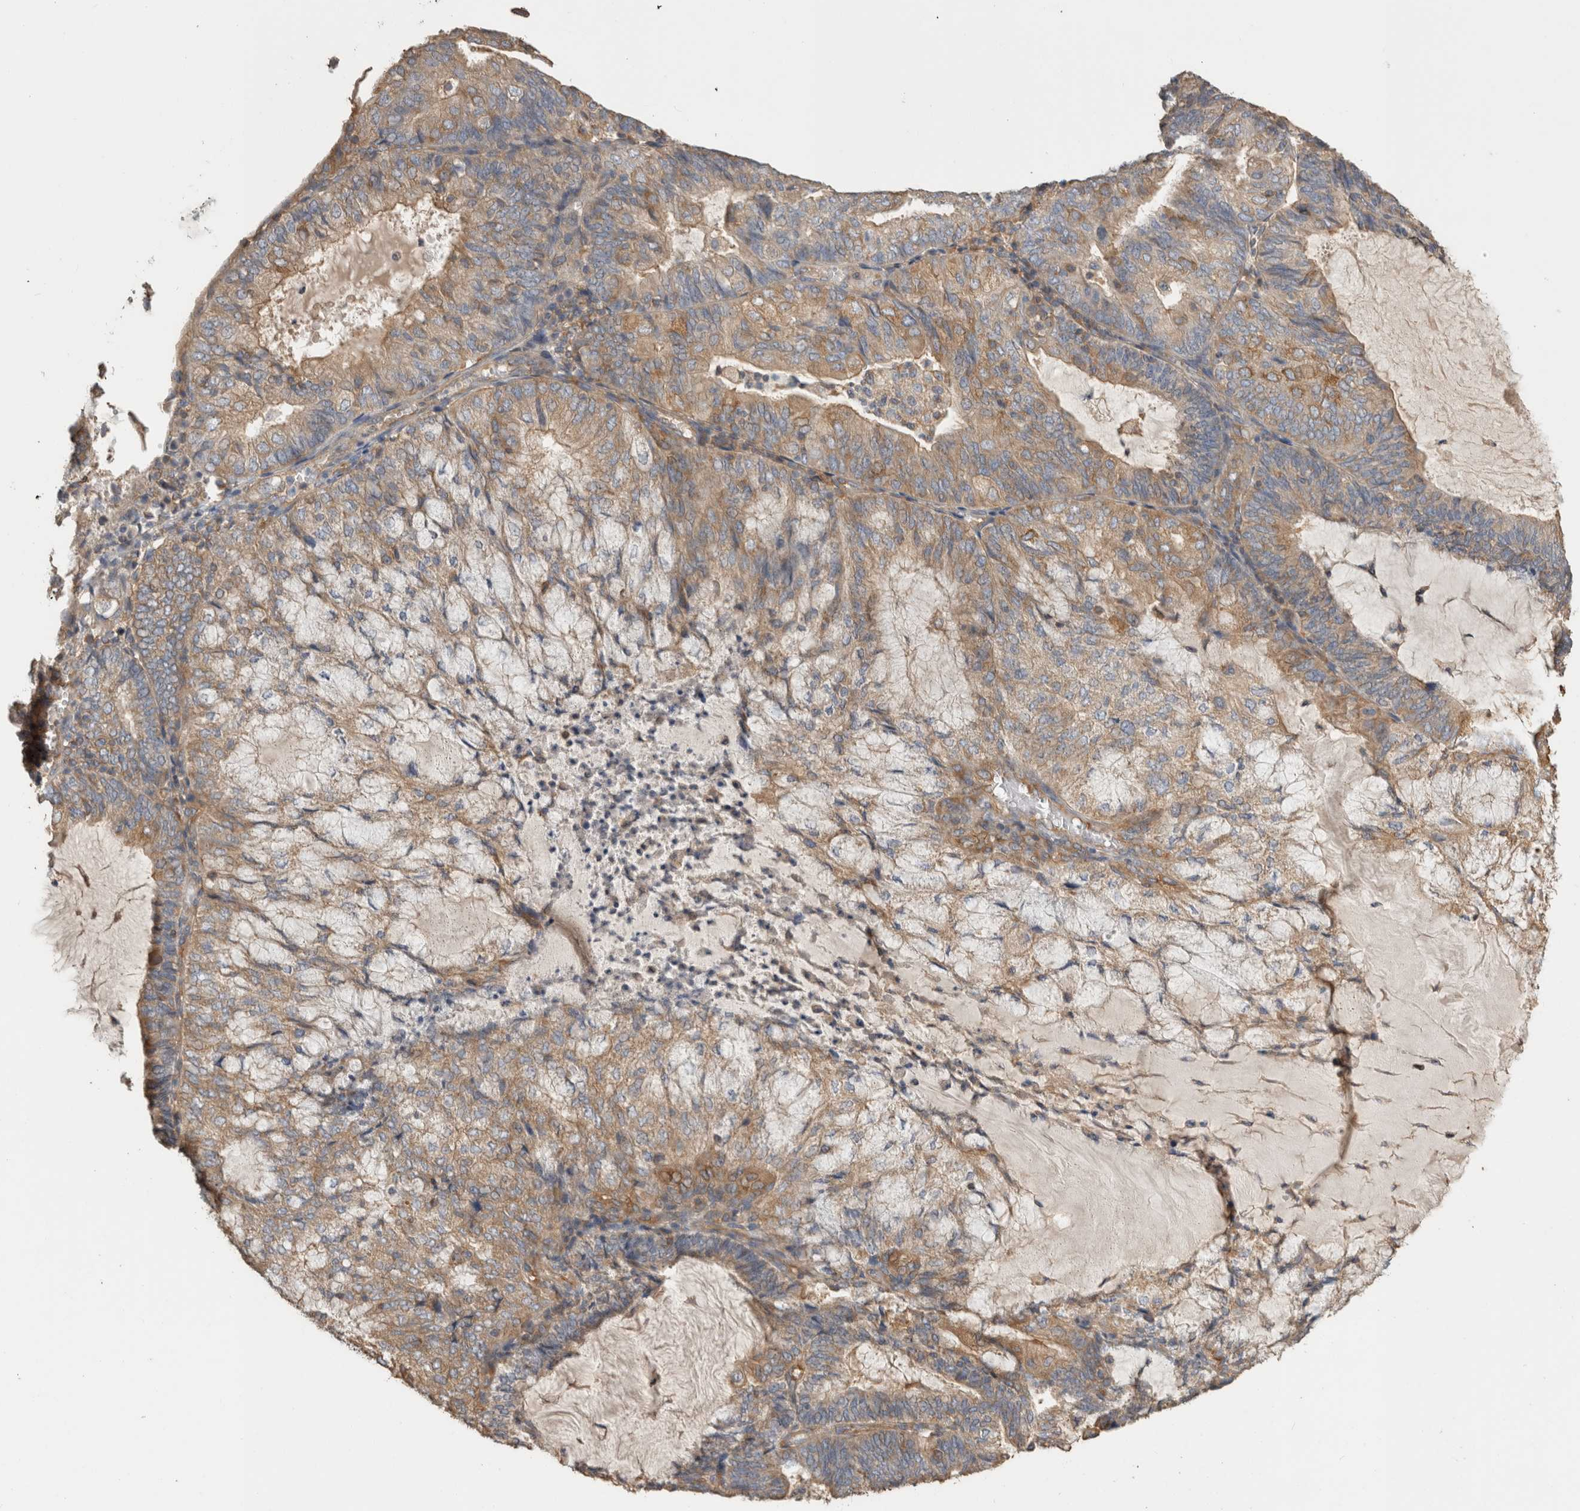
{"staining": {"intensity": "moderate", "quantity": ">75%", "location": "cytoplasmic/membranous"}, "tissue": "endometrial cancer", "cell_type": "Tumor cells", "image_type": "cancer", "snomed": [{"axis": "morphology", "description": "Adenocarcinoma, NOS"}, {"axis": "topography", "description": "Endometrium"}], "caption": "Approximately >75% of tumor cells in adenocarcinoma (endometrial) demonstrate moderate cytoplasmic/membranous protein staining as visualized by brown immunohistochemical staining.", "gene": "EIF4G3", "patient": {"sex": "female", "age": 81}}